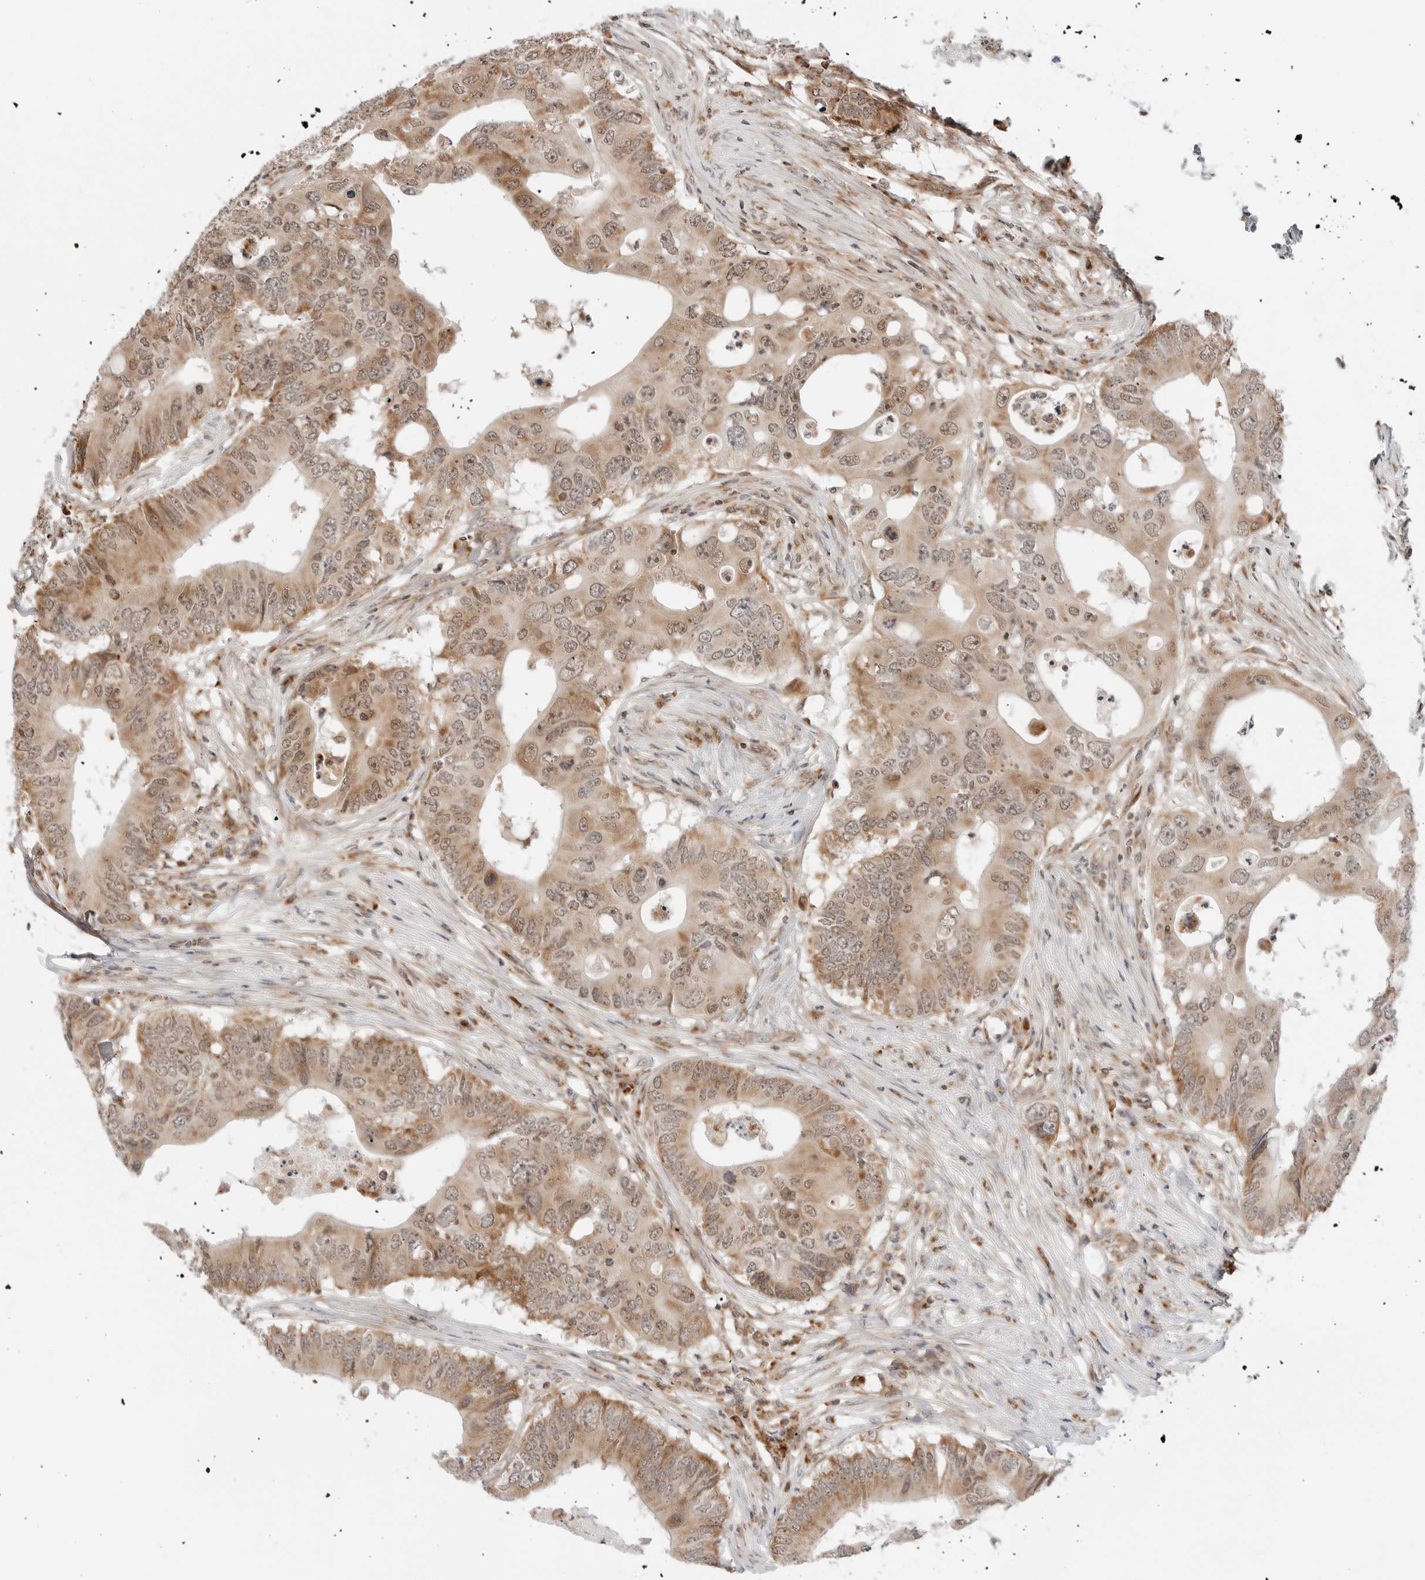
{"staining": {"intensity": "moderate", "quantity": ">75%", "location": "cytoplasmic/membranous,nuclear"}, "tissue": "colorectal cancer", "cell_type": "Tumor cells", "image_type": "cancer", "snomed": [{"axis": "morphology", "description": "Adenocarcinoma, NOS"}, {"axis": "topography", "description": "Colon"}], "caption": "The image exhibits a brown stain indicating the presence of a protein in the cytoplasmic/membranous and nuclear of tumor cells in colorectal cancer. The staining was performed using DAB (3,3'-diaminobenzidine) to visualize the protein expression in brown, while the nuclei were stained in blue with hematoxylin (Magnification: 20x).", "gene": "POLR3GL", "patient": {"sex": "male", "age": 71}}